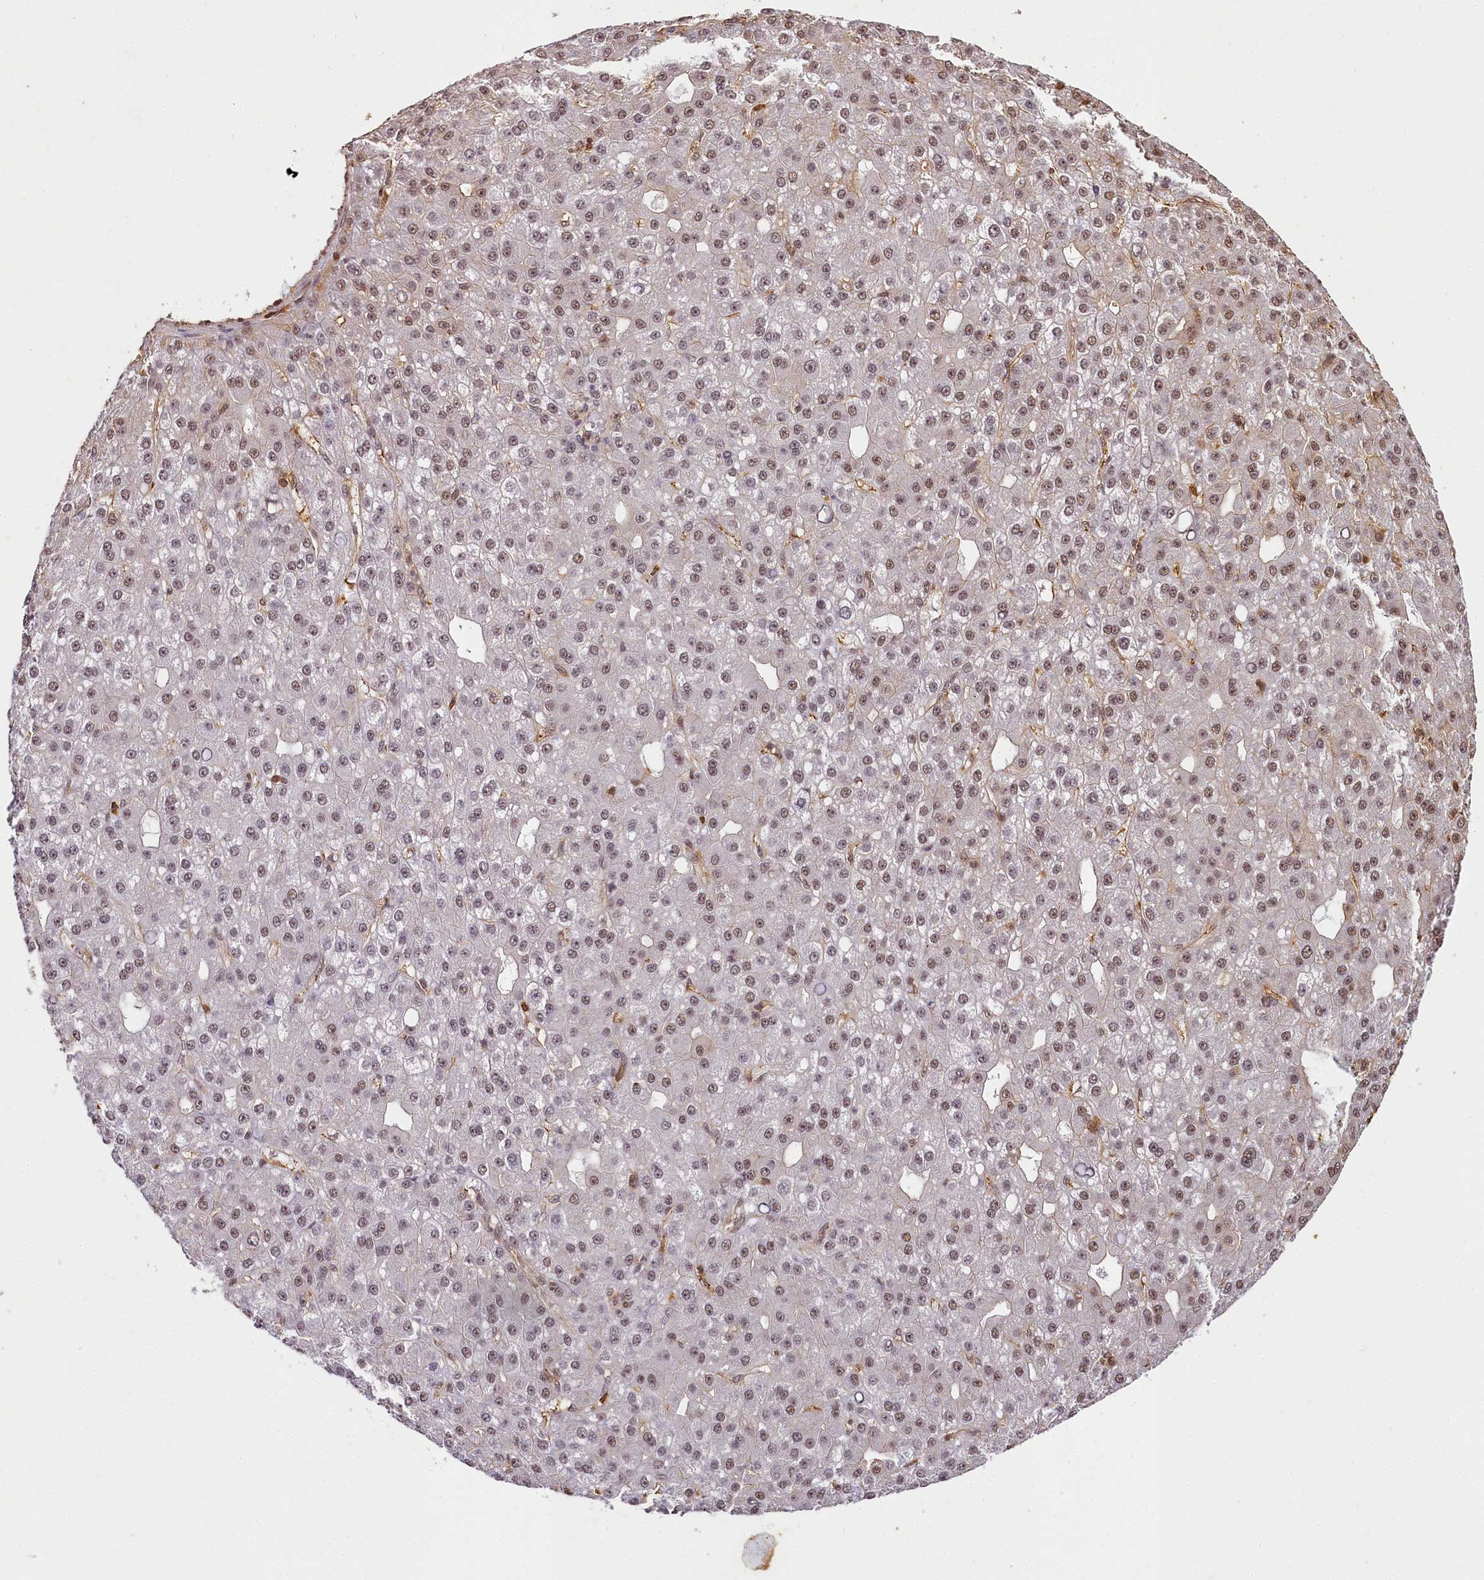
{"staining": {"intensity": "moderate", "quantity": "25%-75%", "location": "nuclear"}, "tissue": "liver cancer", "cell_type": "Tumor cells", "image_type": "cancer", "snomed": [{"axis": "morphology", "description": "Carcinoma, Hepatocellular, NOS"}, {"axis": "topography", "description": "Liver"}], "caption": "There is medium levels of moderate nuclear expression in tumor cells of liver cancer, as demonstrated by immunohistochemical staining (brown color).", "gene": "PPP4C", "patient": {"sex": "male", "age": 67}}